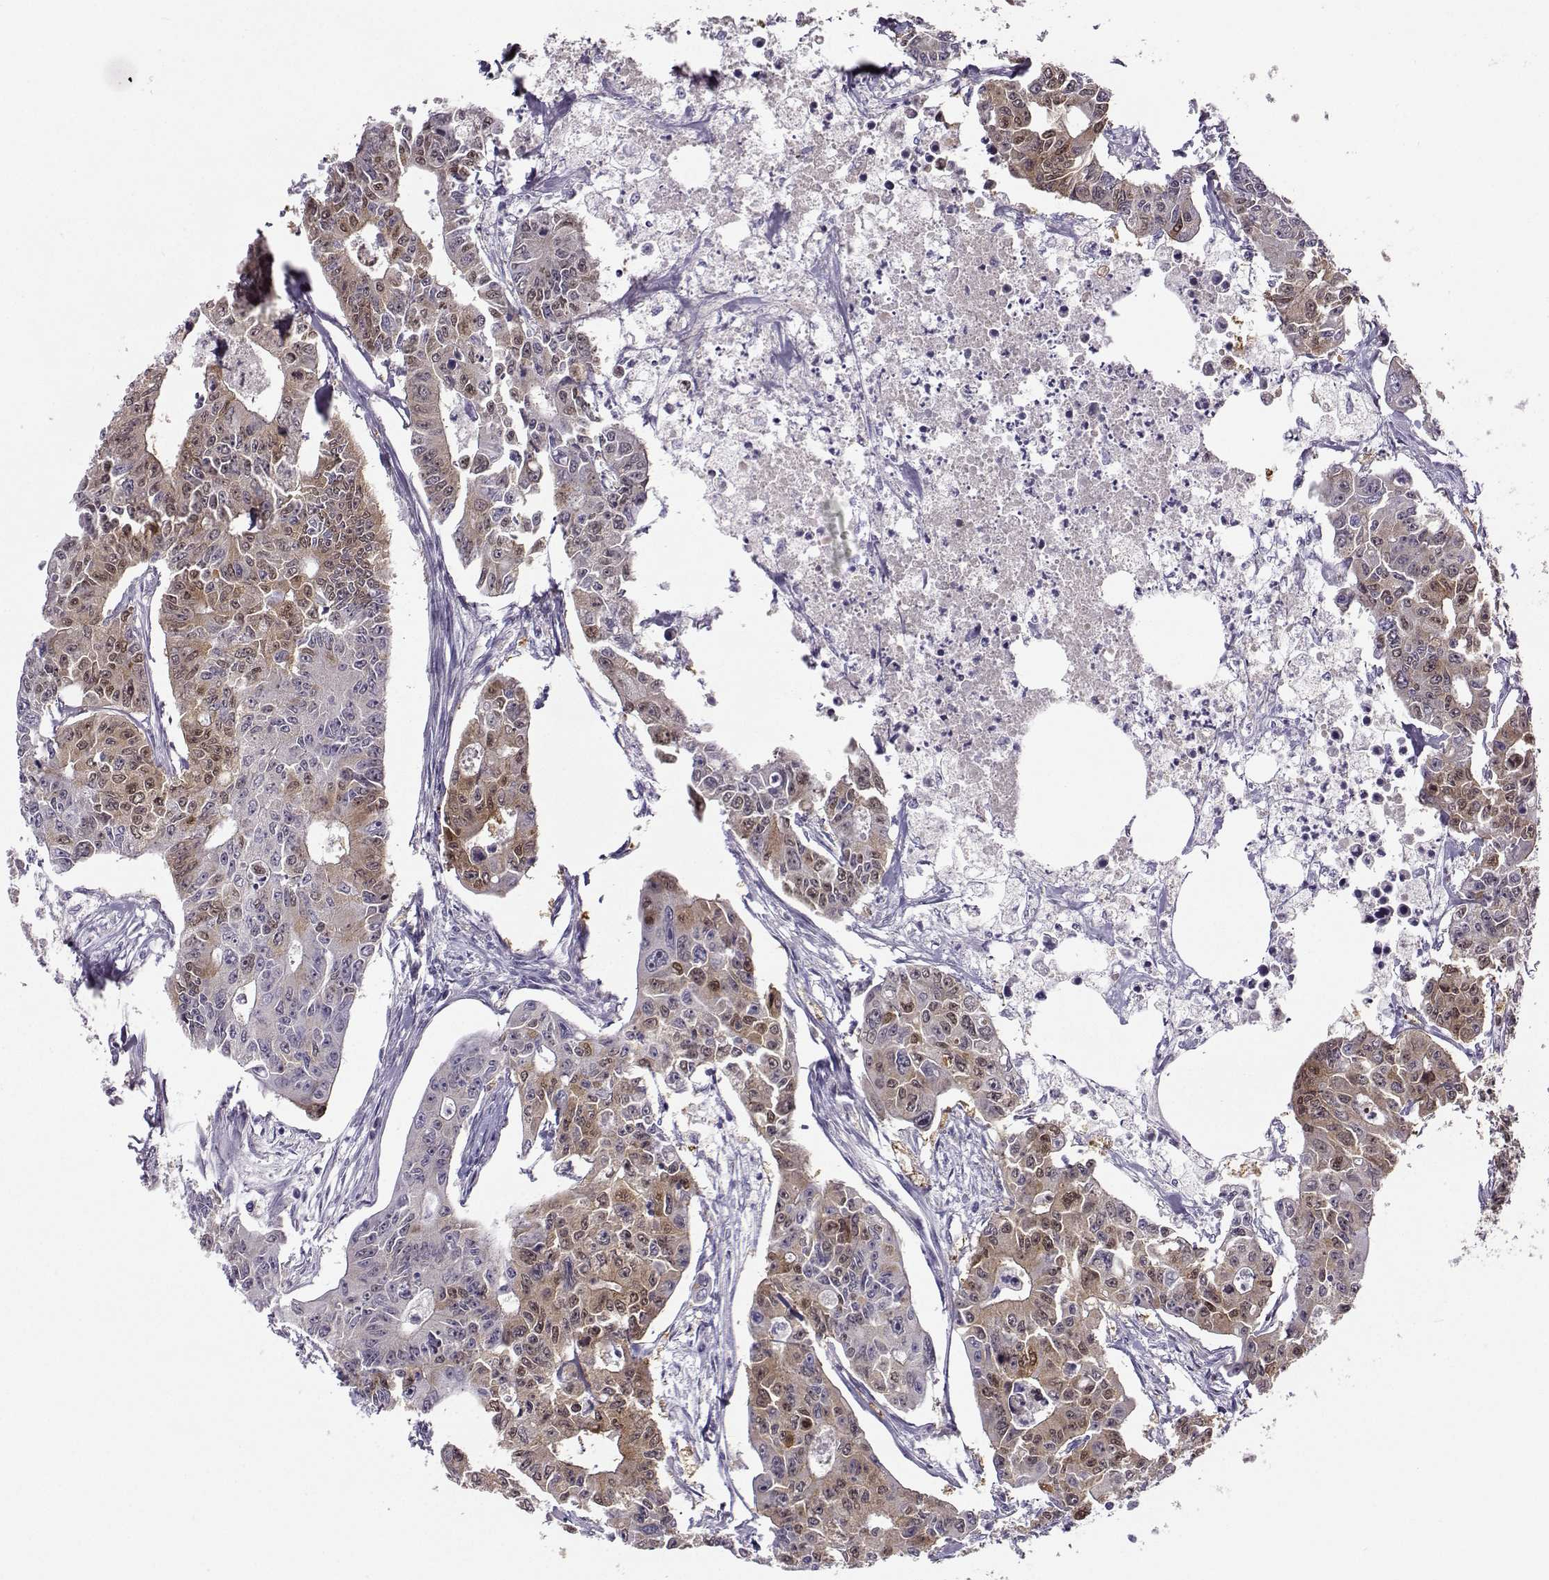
{"staining": {"intensity": "moderate", "quantity": "<25%", "location": "cytoplasmic/membranous"}, "tissue": "colorectal cancer", "cell_type": "Tumor cells", "image_type": "cancer", "snomed": [{"axis": "morphology", "description": "Adenocarcinoma, NOS"}, {"axis": "topography", "description": "Colon"}], "caption": "Colorectal cancer (adenocarcinoma) tissue shows moderate cytoplasmic/membranous positivity in about <25% of tumor cells, visualized by immunohistochemistry.", "gene": "NQO1", "patient": {"sex": "male", "age": 70}}